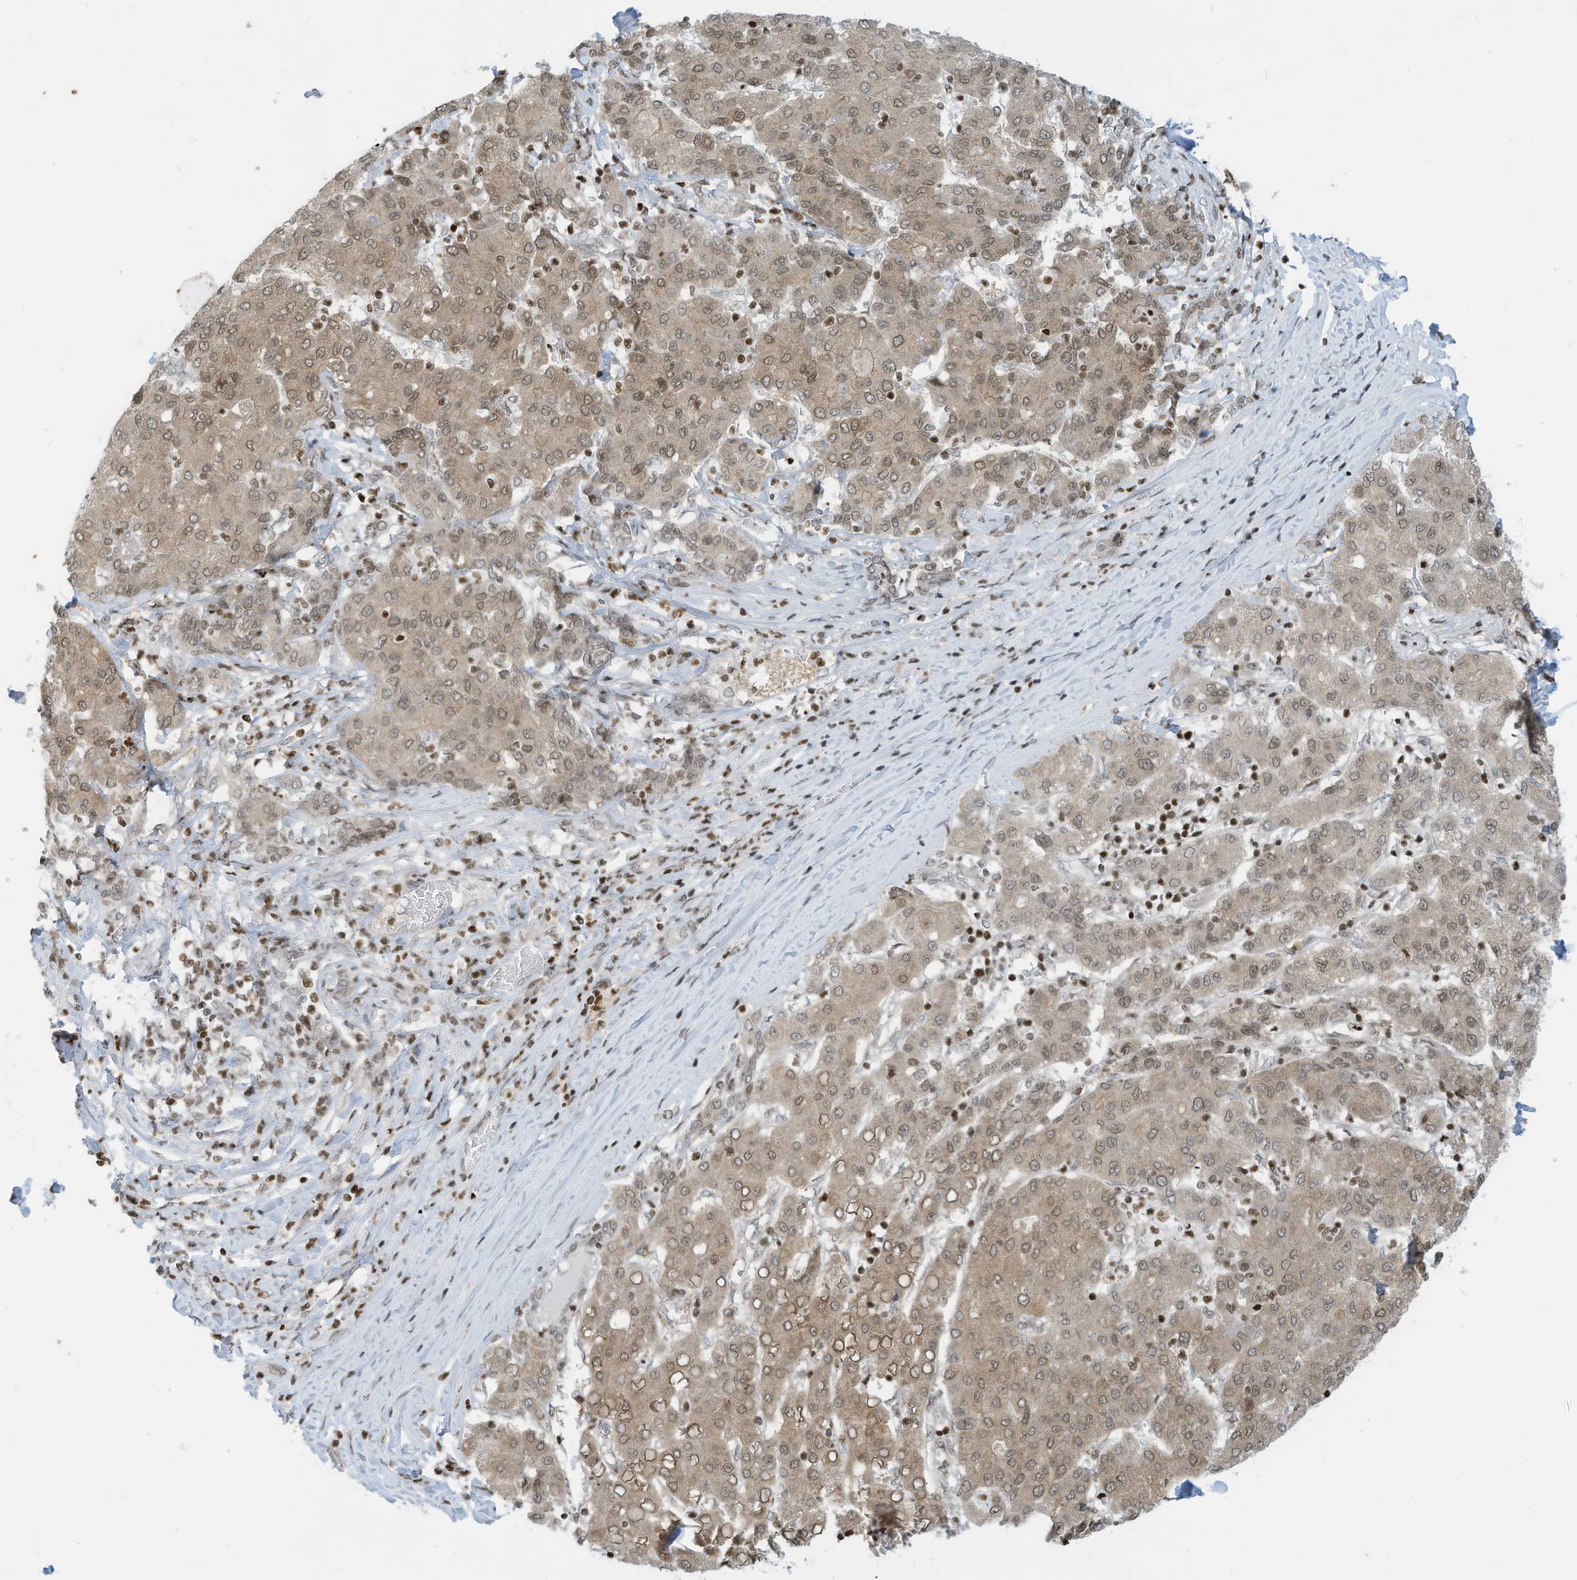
{"staining": {"intensity": "weak", "quantity": ">75%", "location": "cytoplasmic/membranous,nuclear"}, "tissue": "liver cancer", "cell_type": "Tumor cells", "image_type": "cancer", "snomed": [{"axis": "morphology", "description": "Carcinoma, Hepatocellular, NOS"}, {"axis": "topography", "description": "Liver"}], "caption": "Immunohistochemistry (IHC) micrograph of human liver cancer (hepatocellular carcinoma) stained for a protein (brown), which displays low levels of weak cytoplasmic/membranous and nuclear expression in approximately >75% of tumor cells.", "gene": "ADI1", "patient": {"sex": "male", "age": 65}}